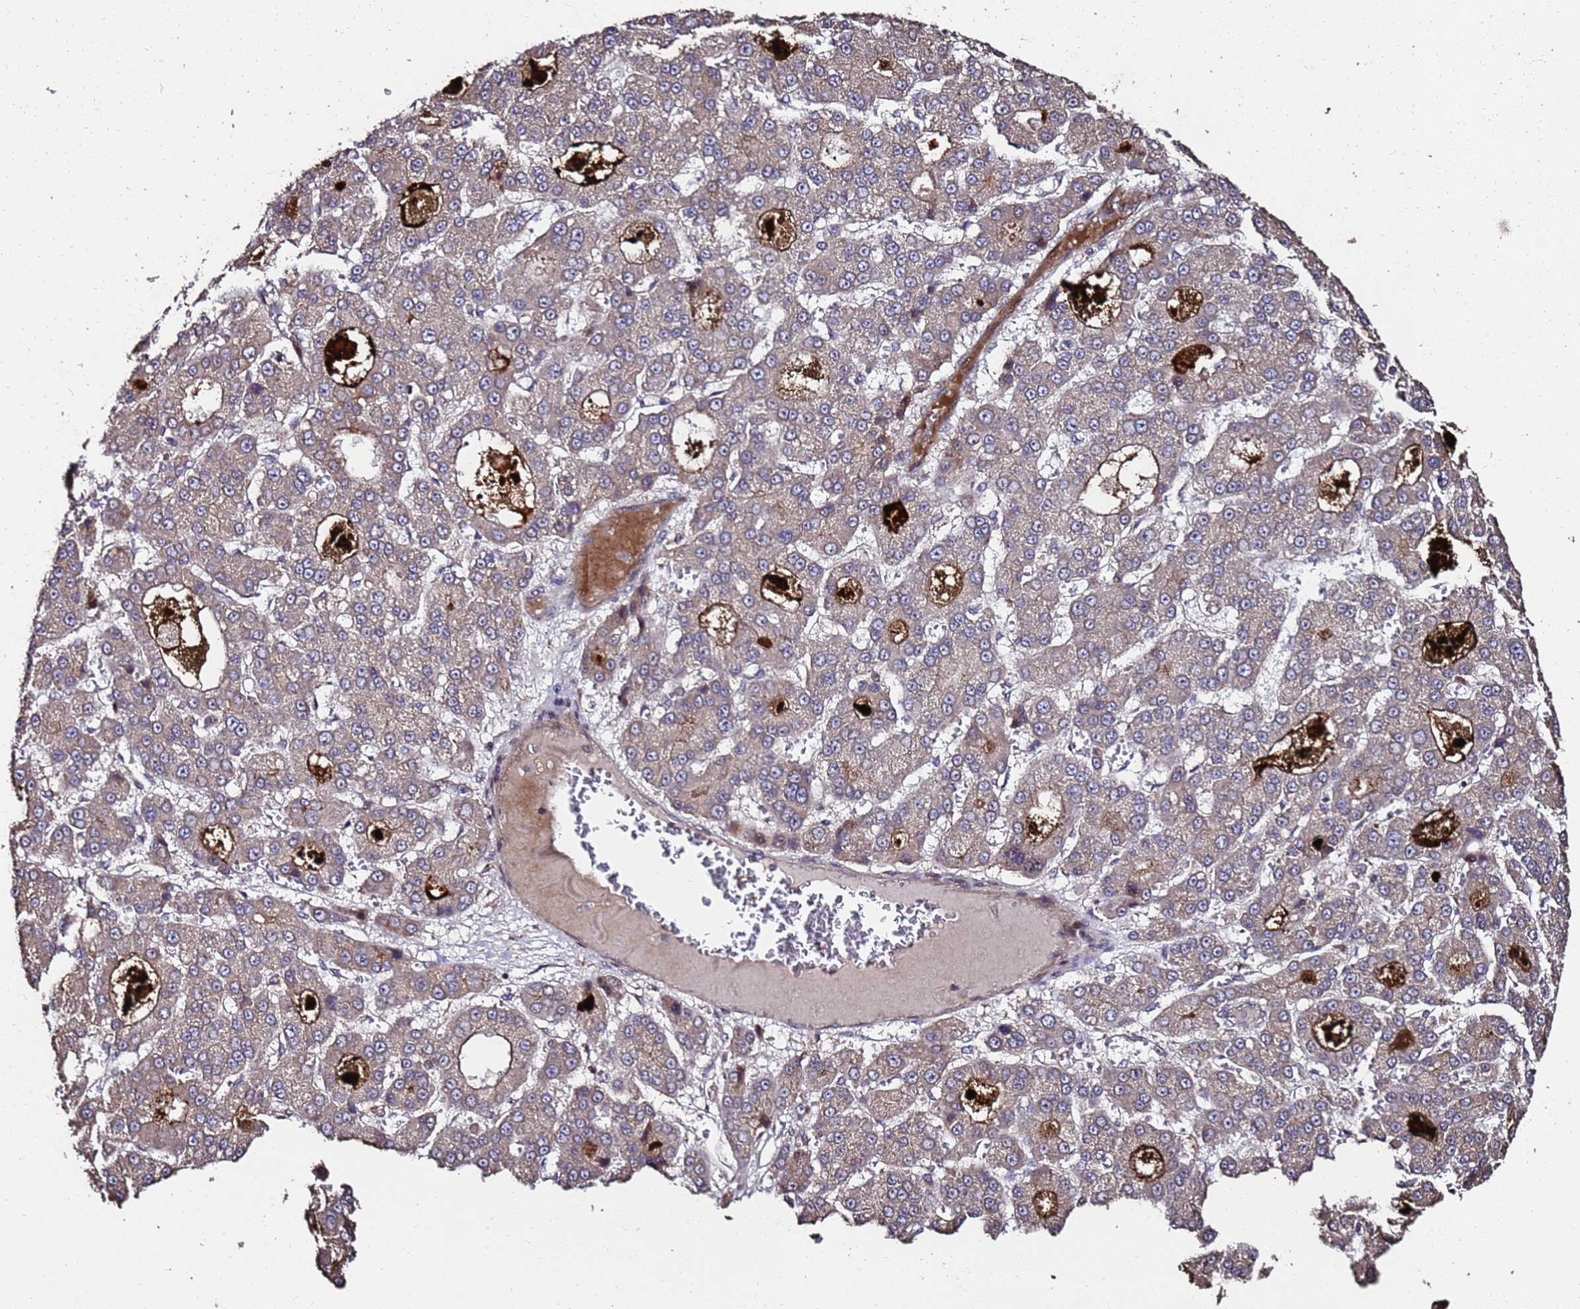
{"staining": {"intensity": "weak", "quantity": "25%-75%", "location": "cytoplasmic/membranous"}, "tissue": "liver cancer", "cell_type": "Tumor cells", "image_type": "cancer", "snomed": [{"axis": "morphology", "description": "Carcinoma, Hepatocellular, NOS"}, {"axis": "topography", "description": "Liver"}], "caption": "Protein staining demonstrates weak cytoplasmic/membranous staining in approximately 25%-75% of tumor cells in liver cancer. Nuclei are stained in blue.", "gene": "PRODH", "patient": {"sex": "male", "age": 70}}